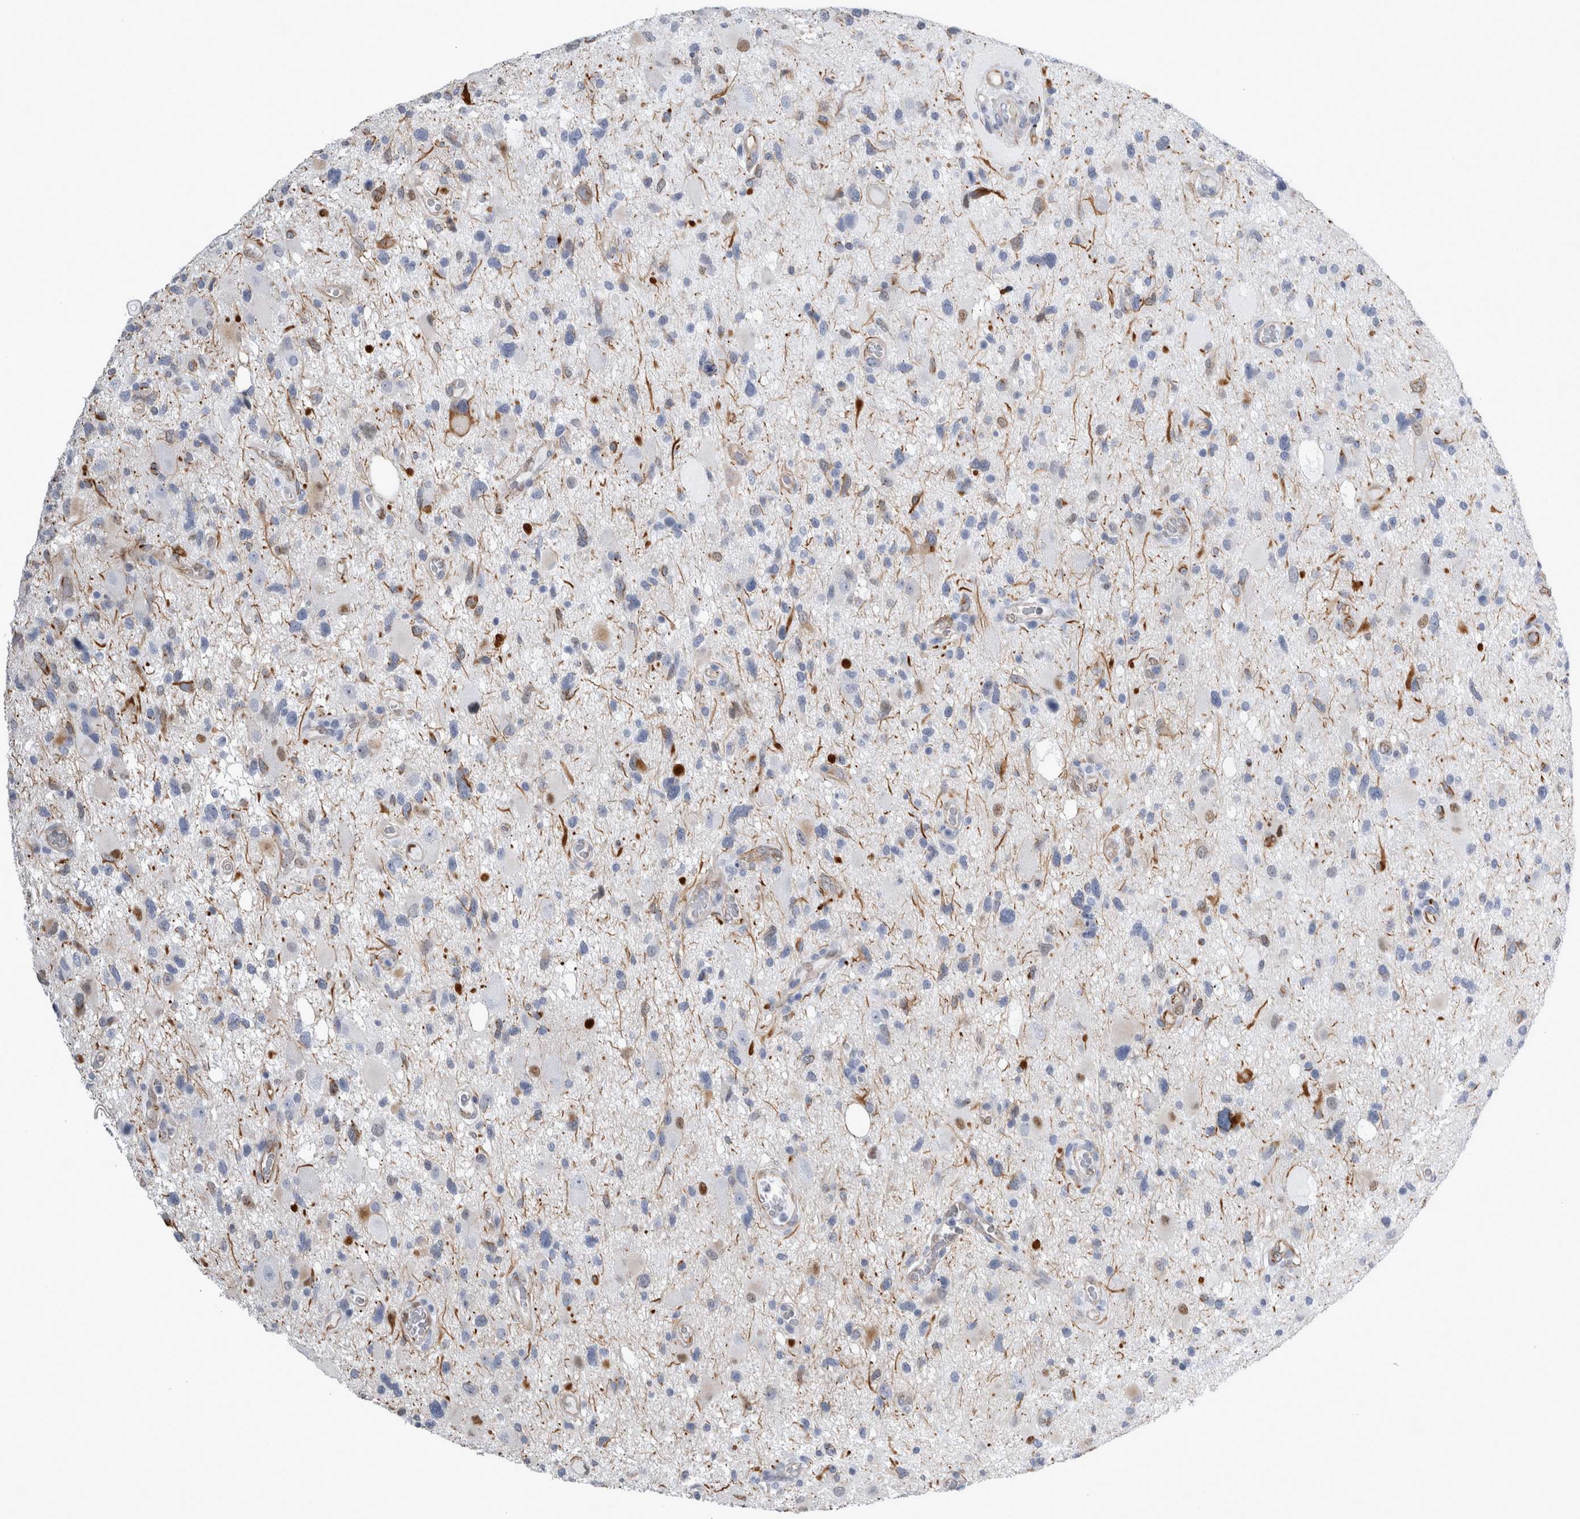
{"staining": {"intensity": "moderate", "quantity": "<25%", "location": "cytoplasmic/membranous,nuclear"}, "tissue": "glioma", "cell_type": "Tumor cells", "image_type": "cancer", "snomed": [{"axis": "morphology", "description": "Glioma, malignant, High grade"}, {"axis": "topography", "description": "Brain"}], "caption": "A micrograph showing moderate cytoplasmic/membranous and nuclear positivity in about <25% of tumor cells in glioma, as visualized by brown immunohistochemical staining.", "gene": "VWDE", "patient": {"sex": "male", "age": 33}}